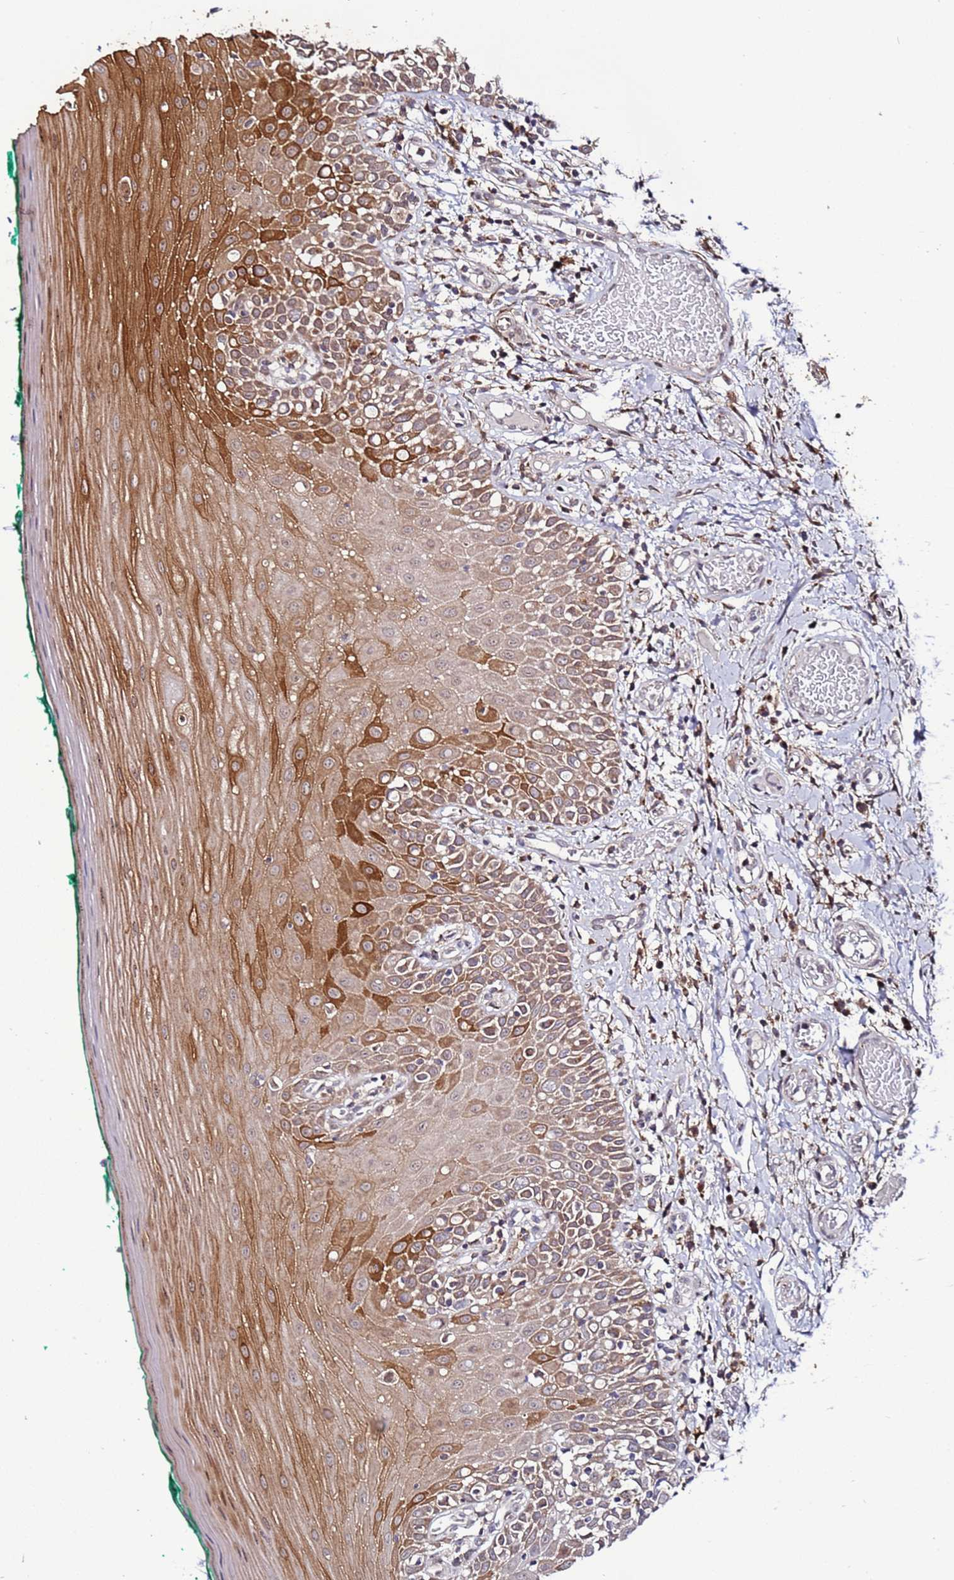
{"staining": {"intensity": "strong", "quantity": "25%-75%", "location": "cytoplasmic/membranous"}, "tissue": "oral mucosa", "cell_type": "Squamous epithelial cells", "image_type": "normal", "snomed": [{"axis": "morphology", "description": "Normal tissue, NOS"}, {"axis": "topography", "description": "Oral tissue"}], "caption": "Protein analysis of normal oral mucosa demonstrates strong cytoplasmic/membranous staining in about 25%-75% of squamous epithelial cells. Immunohistochemistry (ihc) stains the protein in brown and the nuclei are stained blue.", "gene": "TMEM176B", "patient": {"sex": "female", "age": 83}}